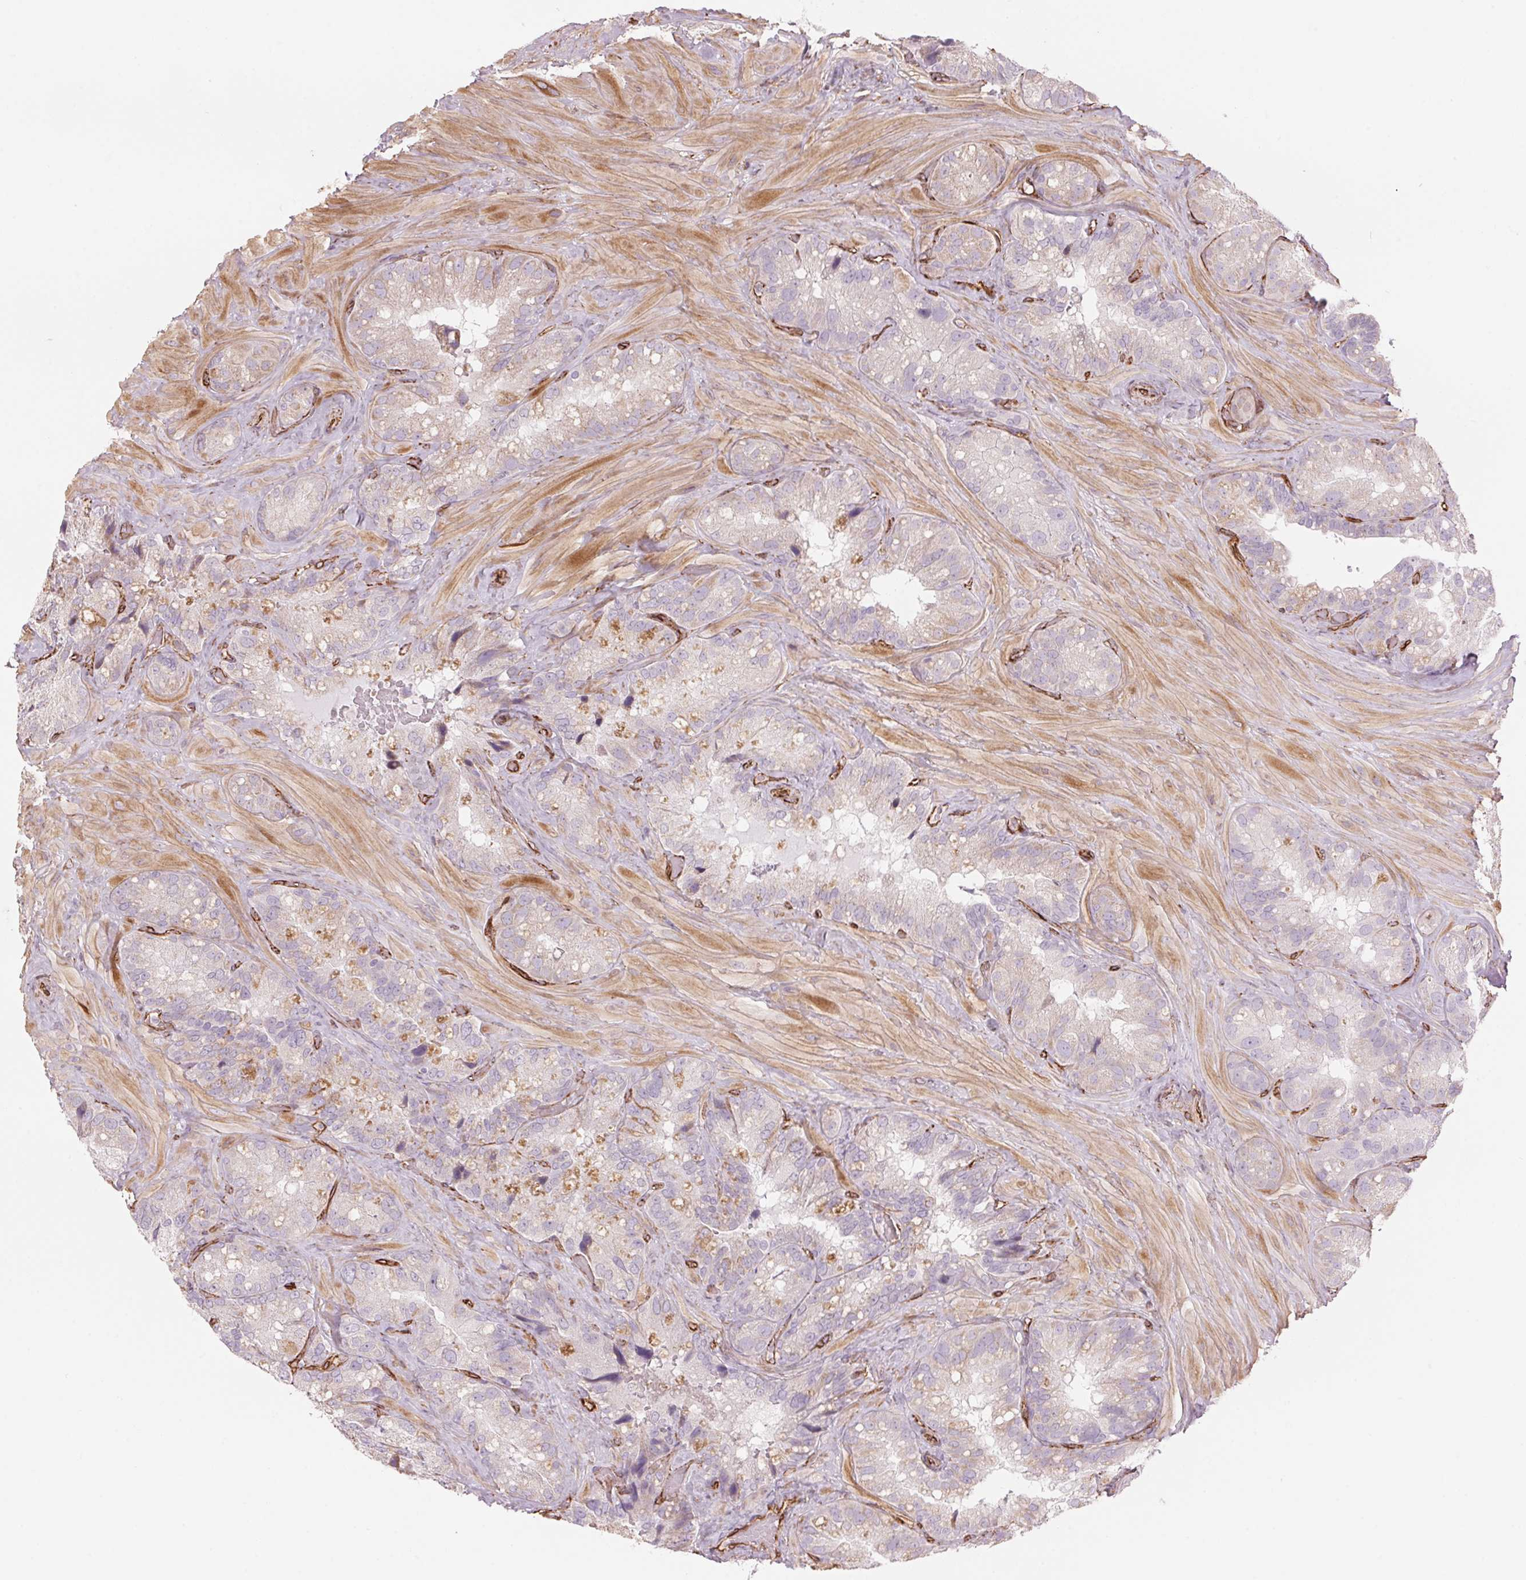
{"staining": {"intensity": "negative", "quantity": "none", "location": "none"}, "tissue": "seminal vesicle", "cell_type": "Glandular cells", "image_type": "normal", "snomed": [{"axis": "morphology", "description": "Normal tissue, NOS"}, {"axis": "topography", "description": "Seminal veicle"}], "caption": "Micrograph shows no significant protein positivity in glandular cells of unremarkable seminal vesicle. (DAB IHC with hematoxylin counter stain).", "gene": "CLPS", "patient": {"sex": "male", "age": 60}}